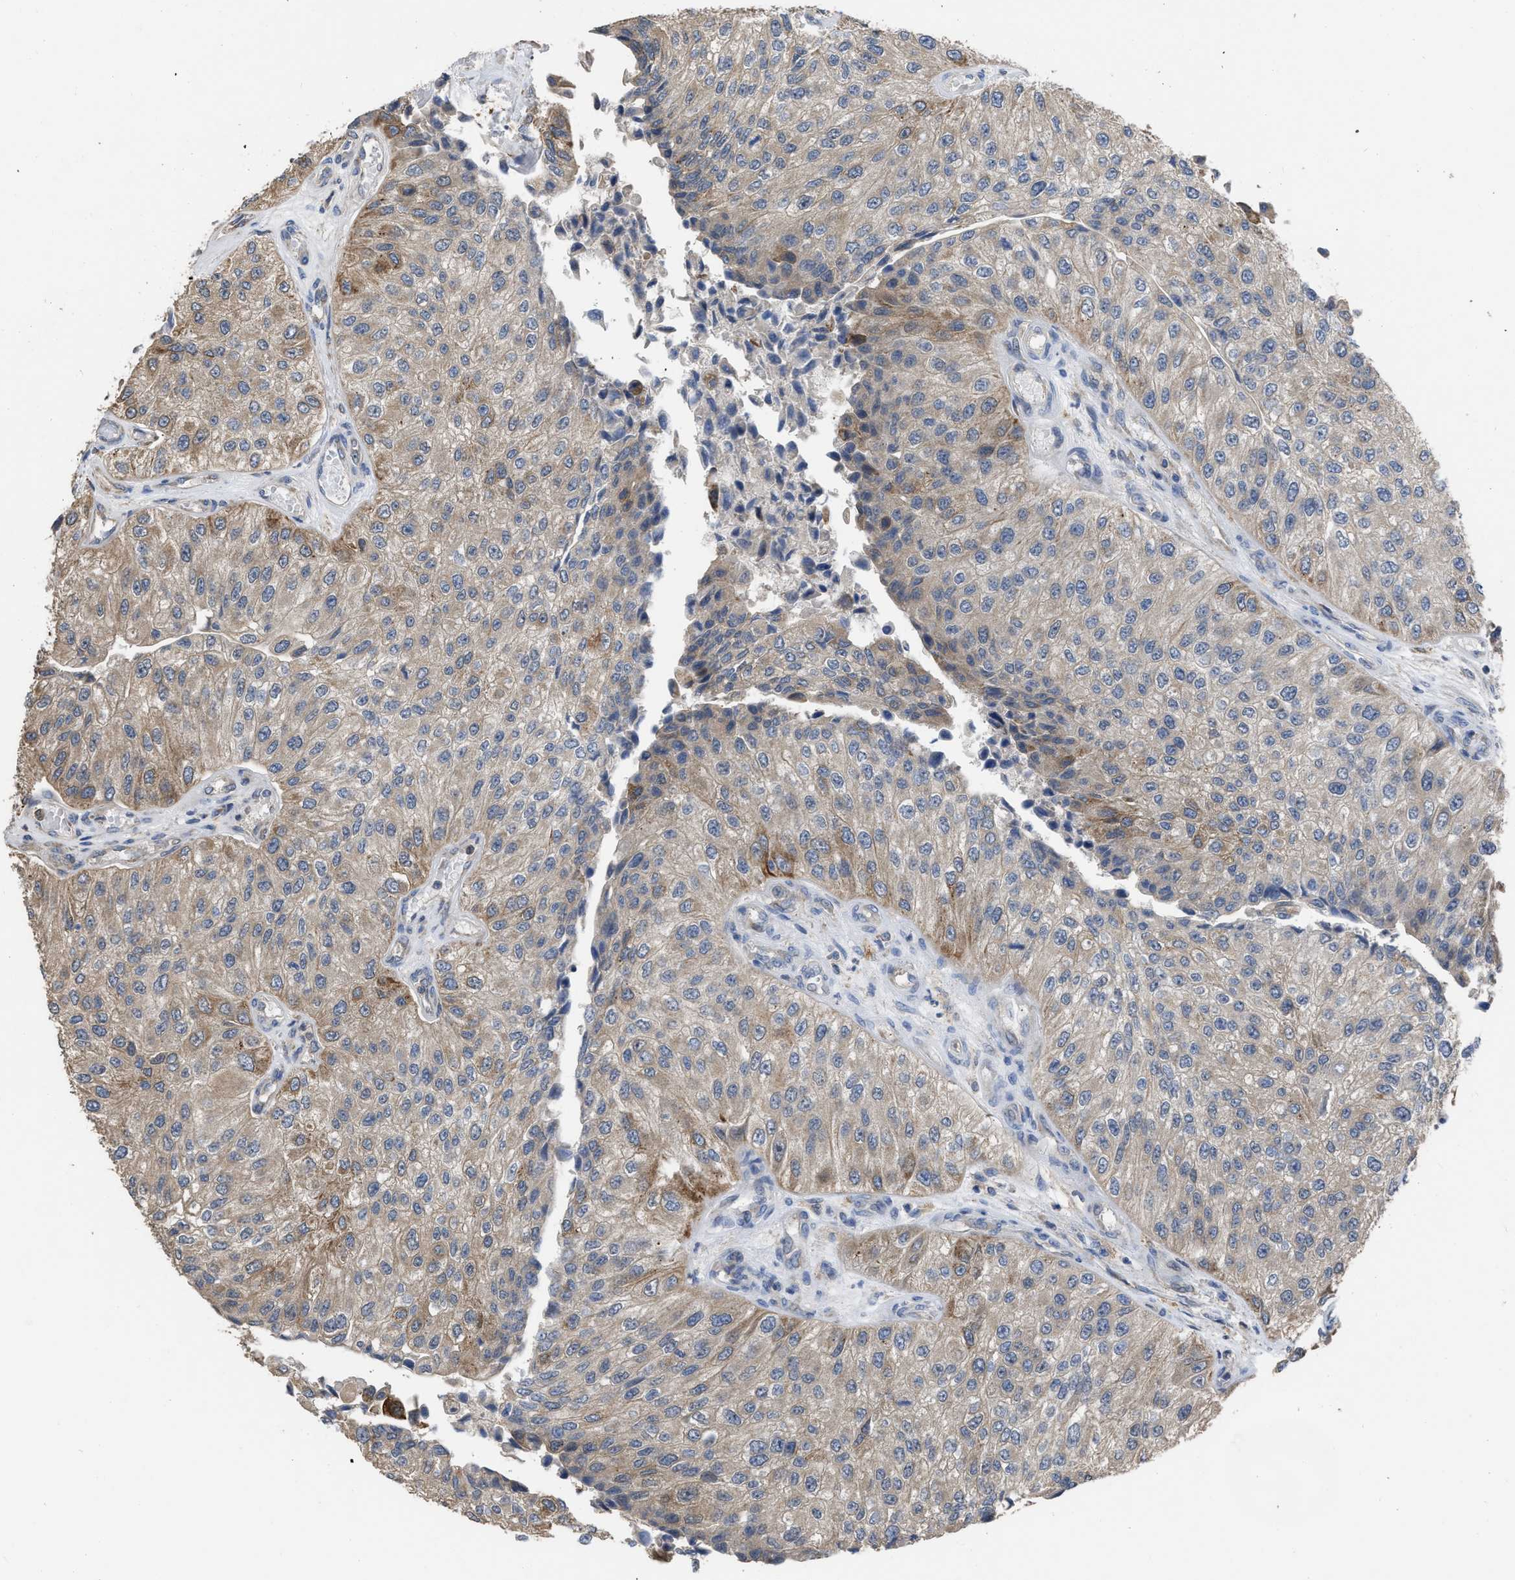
{"staining": {"intensity": "weak", "quantity": ">75%", "location": "cytoplasmic/membranous"}, "tissue": "urothelial cancer", "cell_type": "Tumor cells", "image_type": "cancer", "snomed": [{"axis": "morphology", "description": "Urothelial carcinoma, High grade"}, {"axis": "topography", "description": "Kidney"}, {"axis": "topography", "description": "Urinary bladder"}], "caption": "A photomicrograph of human high-grade urothelial carcinoma stained for a protein demonstrates weak cytoplasmic/membranous brown staining in tumor cells. (IHC, brightfield microscopy, high magnification).", "gene": "AK2", "patient": {"sex": "male", "age": 77}}